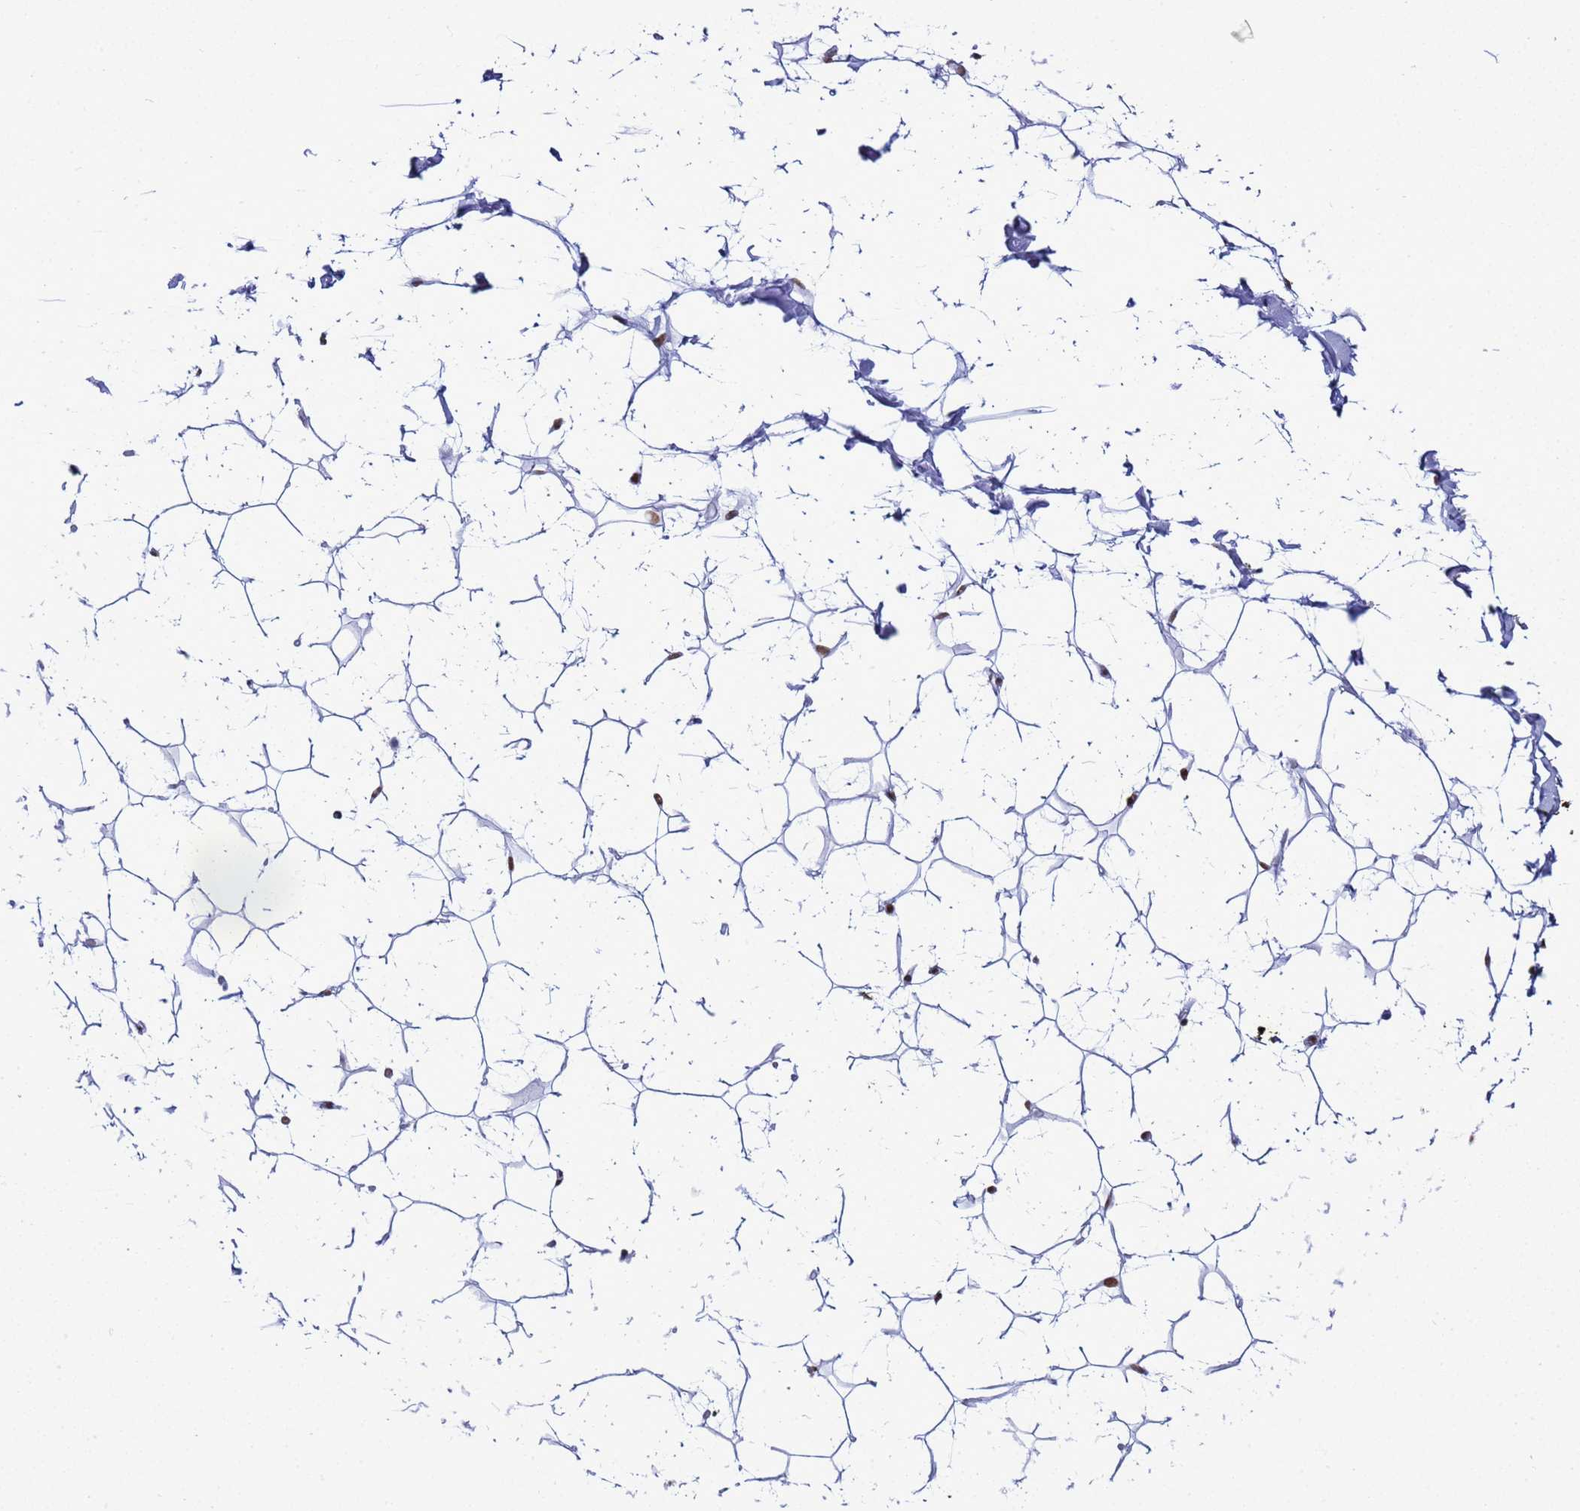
{"staining": {"intensity": "weak", "quantity": ">75%", "location": "nuclear"}, "tissue": "adipose tissue", "cell_type": "Adipocytes", "image_type": "normal", "snomed": [{"axis": "morphology", "description": "Normal tissue, NOS"}, {"axis": "topography", "description": "Breast"}], "caption": "The photomicrograph displays a brown stain indicating the presence of a protein in the nuclear of adipocytes in adipose tissue. (brown staining indicates protein expression, while blue staining denotes nuclei).", "gene": "RALY", "patient": {"sex": "female", "age": 26}}